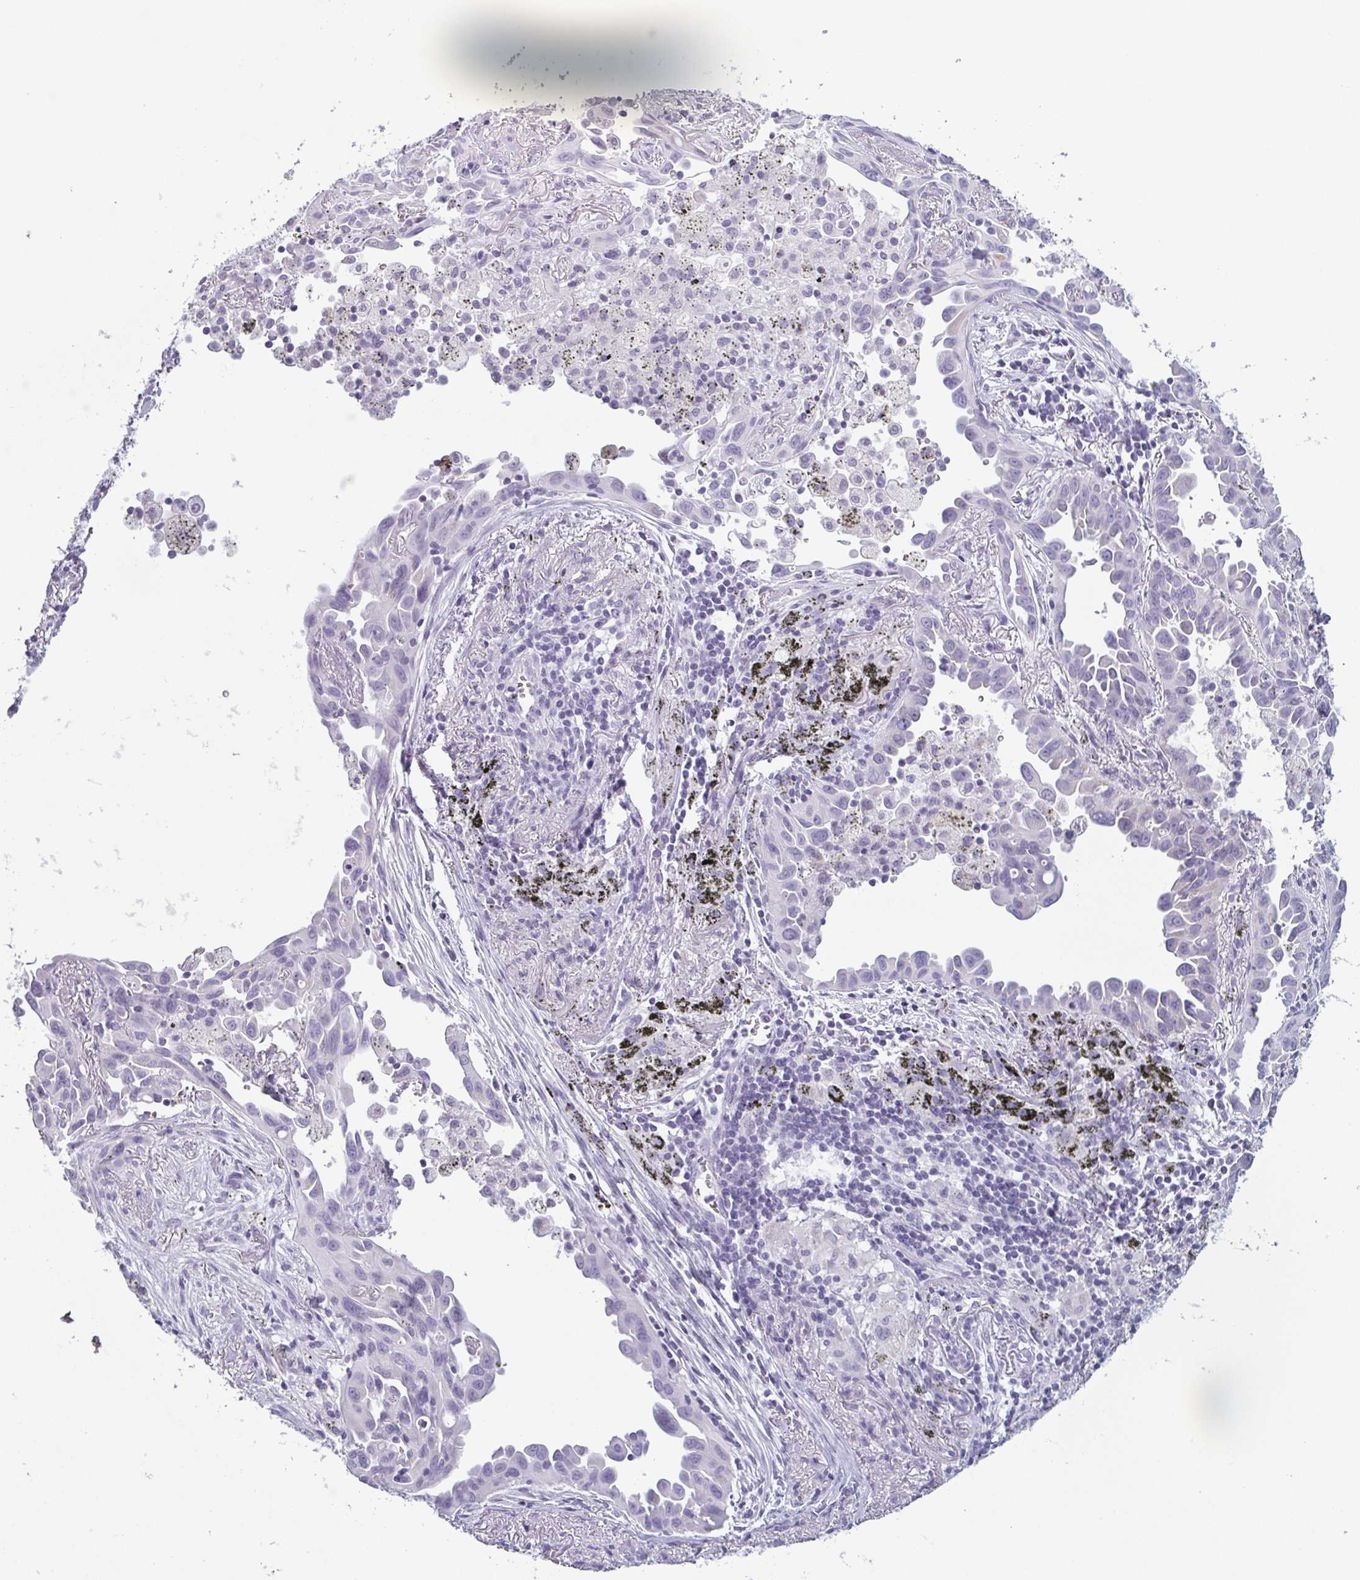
{"staining": {"intensity": "negative", "quantity": "none", "location": "none"}, "tissue": "lung cancer", "cell_type": "Tumor cells", "image_type": "cancer", "snomed": [{"axis": "morphology", "description": "Adenocarcinoma, NOS"}, {"axis": "topography", "description": "Lung"}], "caption": "Photomicrograph shows no significant protein positivity in tumor cells of lung adenocarcinoma. (DAB IHC, high magnification).", "gene": "KRT78", "patient": {"sex": "male", "age": 68}}